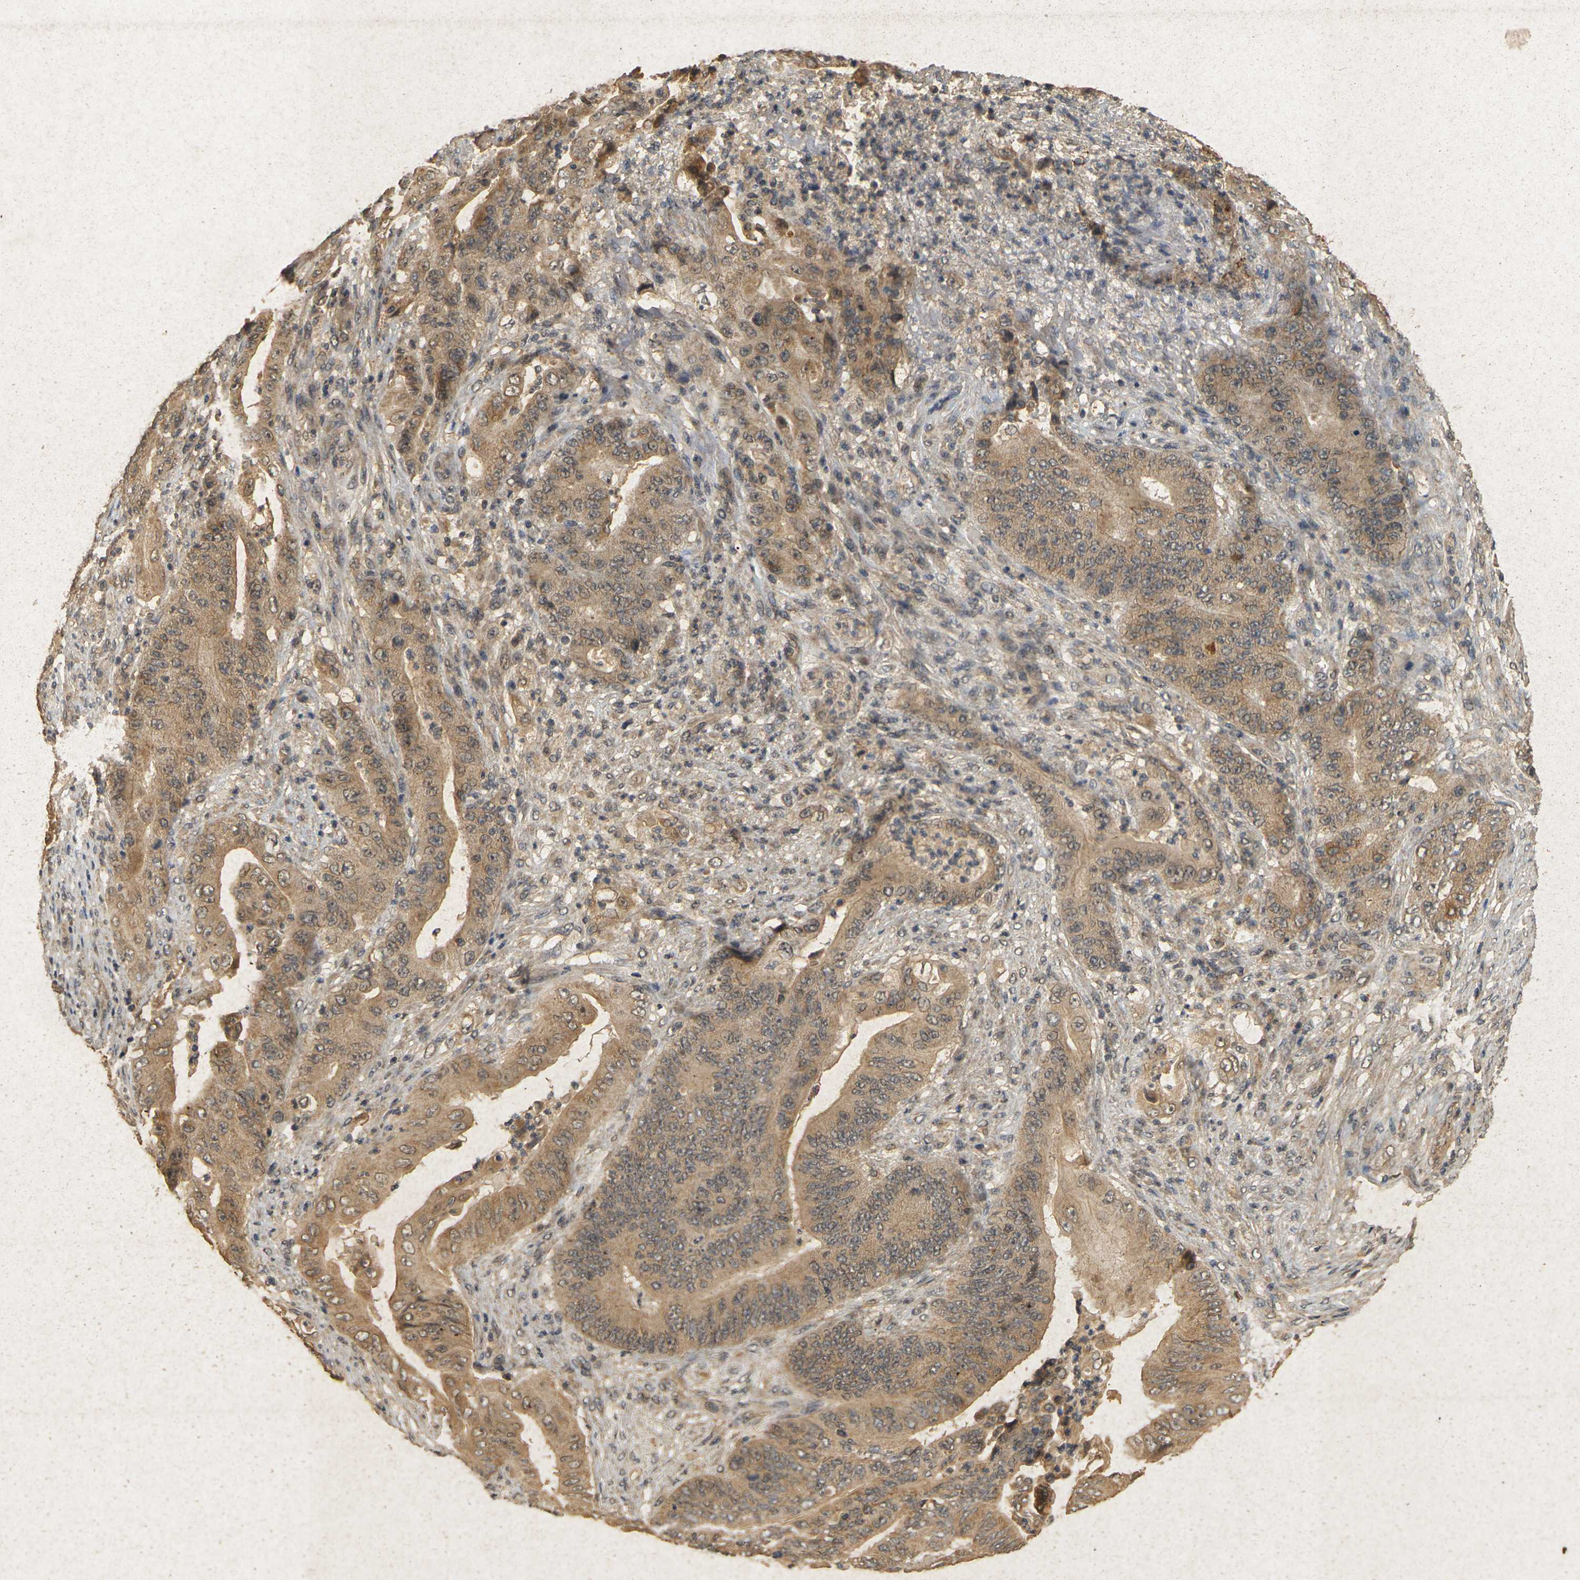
{"staining": {"intensity": "moderate", "quantity": ">75%", "location": "cytoplasmic/membranous"}, "tissue": "stomach cancer", "cell_type": "Tumor cells", "image_type": "cancer", "snomed": [{"axis": "morphology", "description": "Adenocarcinoma, NOS"}, {"axis": "topography", "description": "Stomach"}], "caption": "This is an image of IHC staining of adenocarcinoma (stomach), which shows moderate expression in the cytoplasmic/membranous of tumor cells.", "gene": "ERN1", "patient": {"sex": "female", "age": 73}}